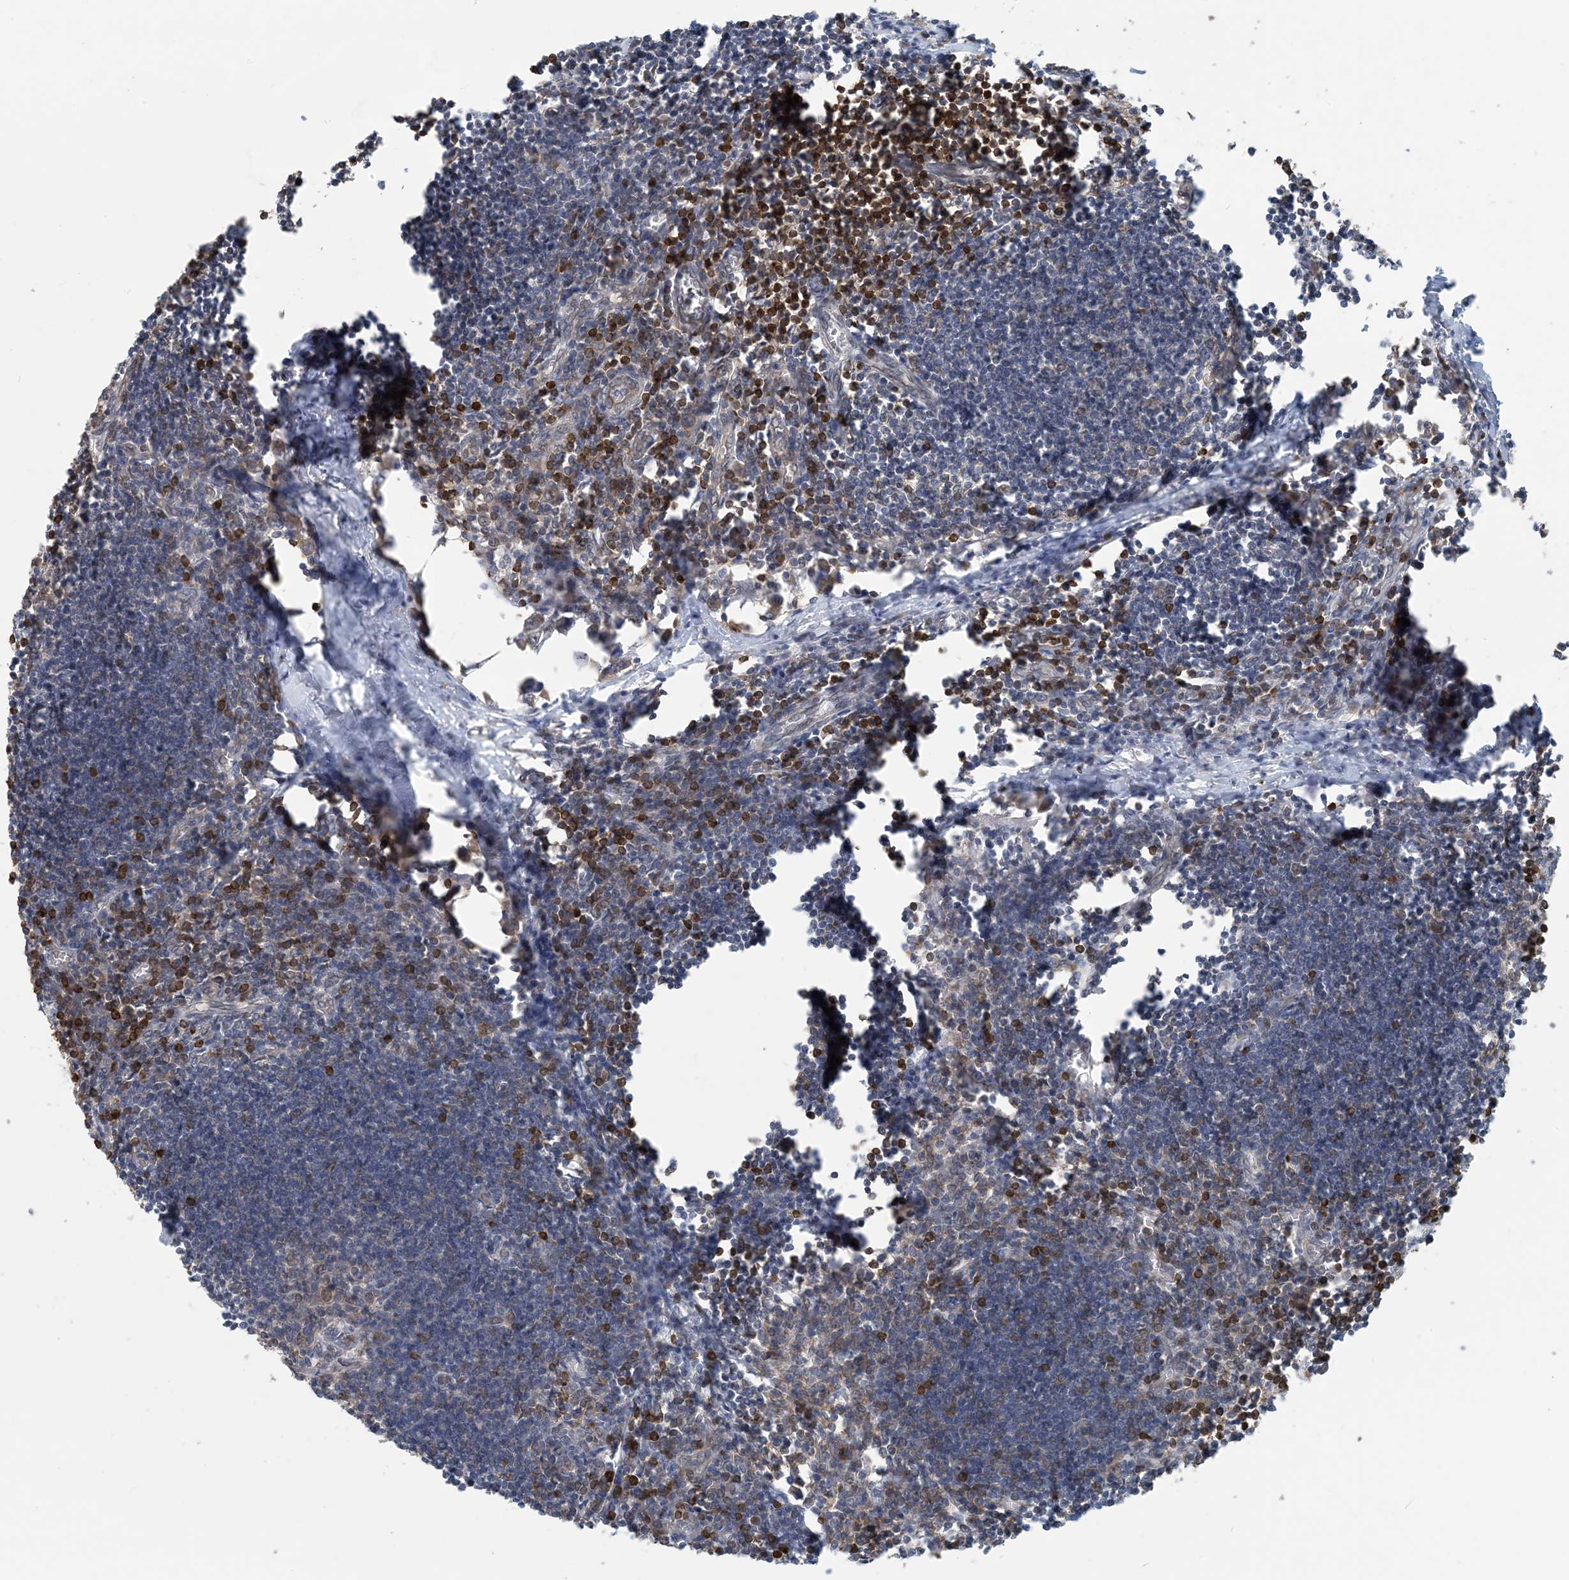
{"staining": {"intensity": "moderate", "quantity": ">75%", "location": "cytoplasmic/membranous"}, "tissue": "lymph node", "cell_type": "Germinal center cells", "image_type": "normal", "snomed": [{"axis": "morphology", "description": "Normal tissue, NOS"}, {"axis": "morphology", "description": "Malignant melanoma, Metastatic site"}, {"axis": "topography", "description": "Lymph node"}], "caption": "A brown stain highlights moderate cytoplasmic/membranous expression of a protein in germinal center cells of benign human lymph node.", "gene": "ZC3H12A", "patient": {"sex": "male", "age": 41}}